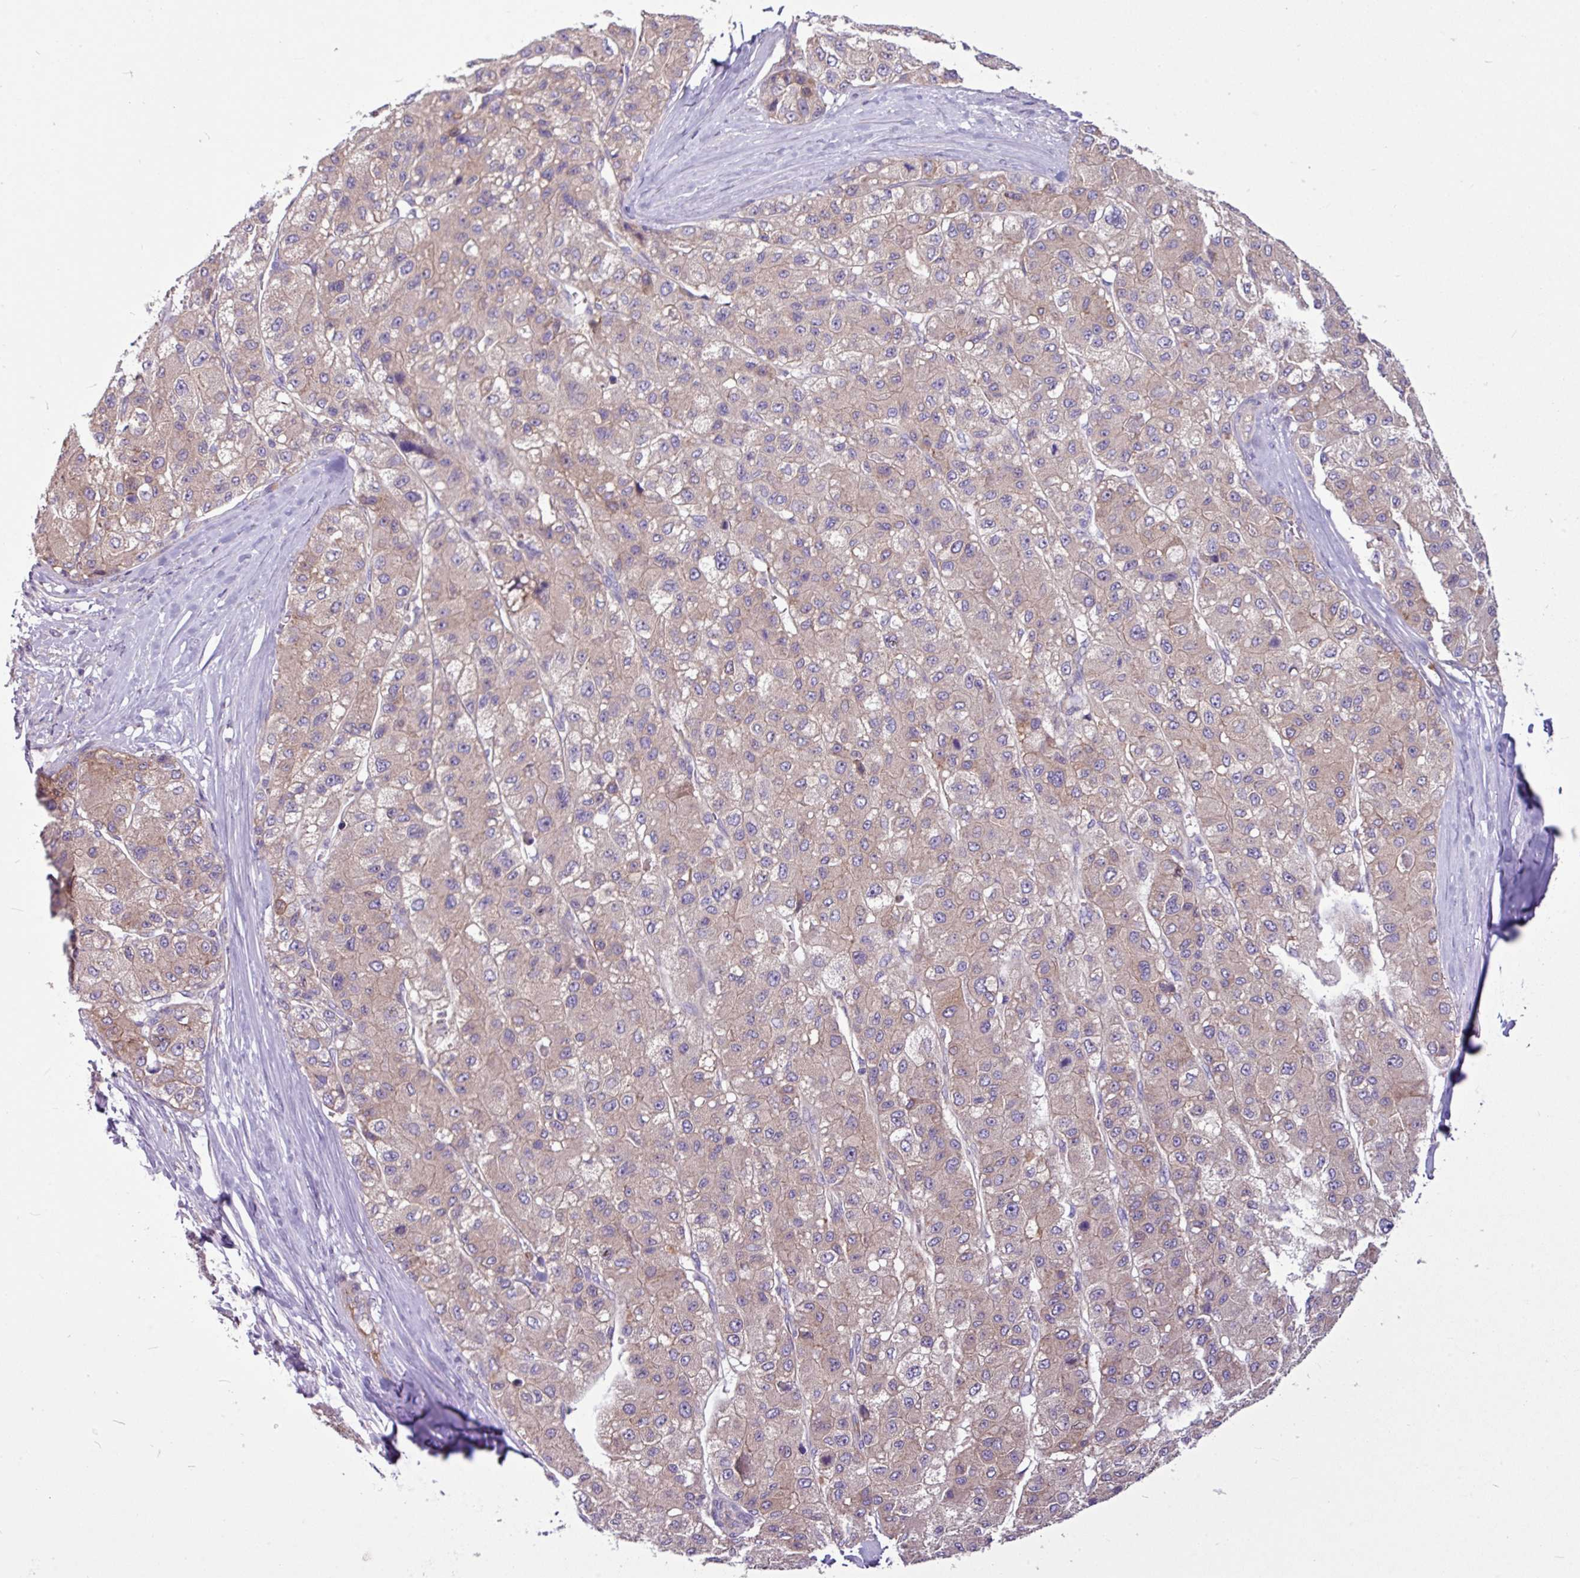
{"staining": {"intensity": "moderate", "quantity": "25%-75%", "location": "cytoplasmic/membranous"}, "tissue": "liver cancer", "cell_type": "Tumor cells", "image_type": "cancer", "snomed": [{"axis": "morphology", "description": "Carcinoma, Hepatocellular, NOS"}, {"axis": "topography", "description": "Liver"}], "caption": "Immunohistochemistry (IHC) image of neoplastic tissue: human liver cancer stained using immunohistochemistry (IHC) demonstrates medium levels of moderate protein expression localized specifically in the cytoplasmic/membranous of tumor cells, appearing as a cytoplasmic/membranous brown color.", "gene": "MROH2A", "patient": {"sex": "male", "age": 80}}